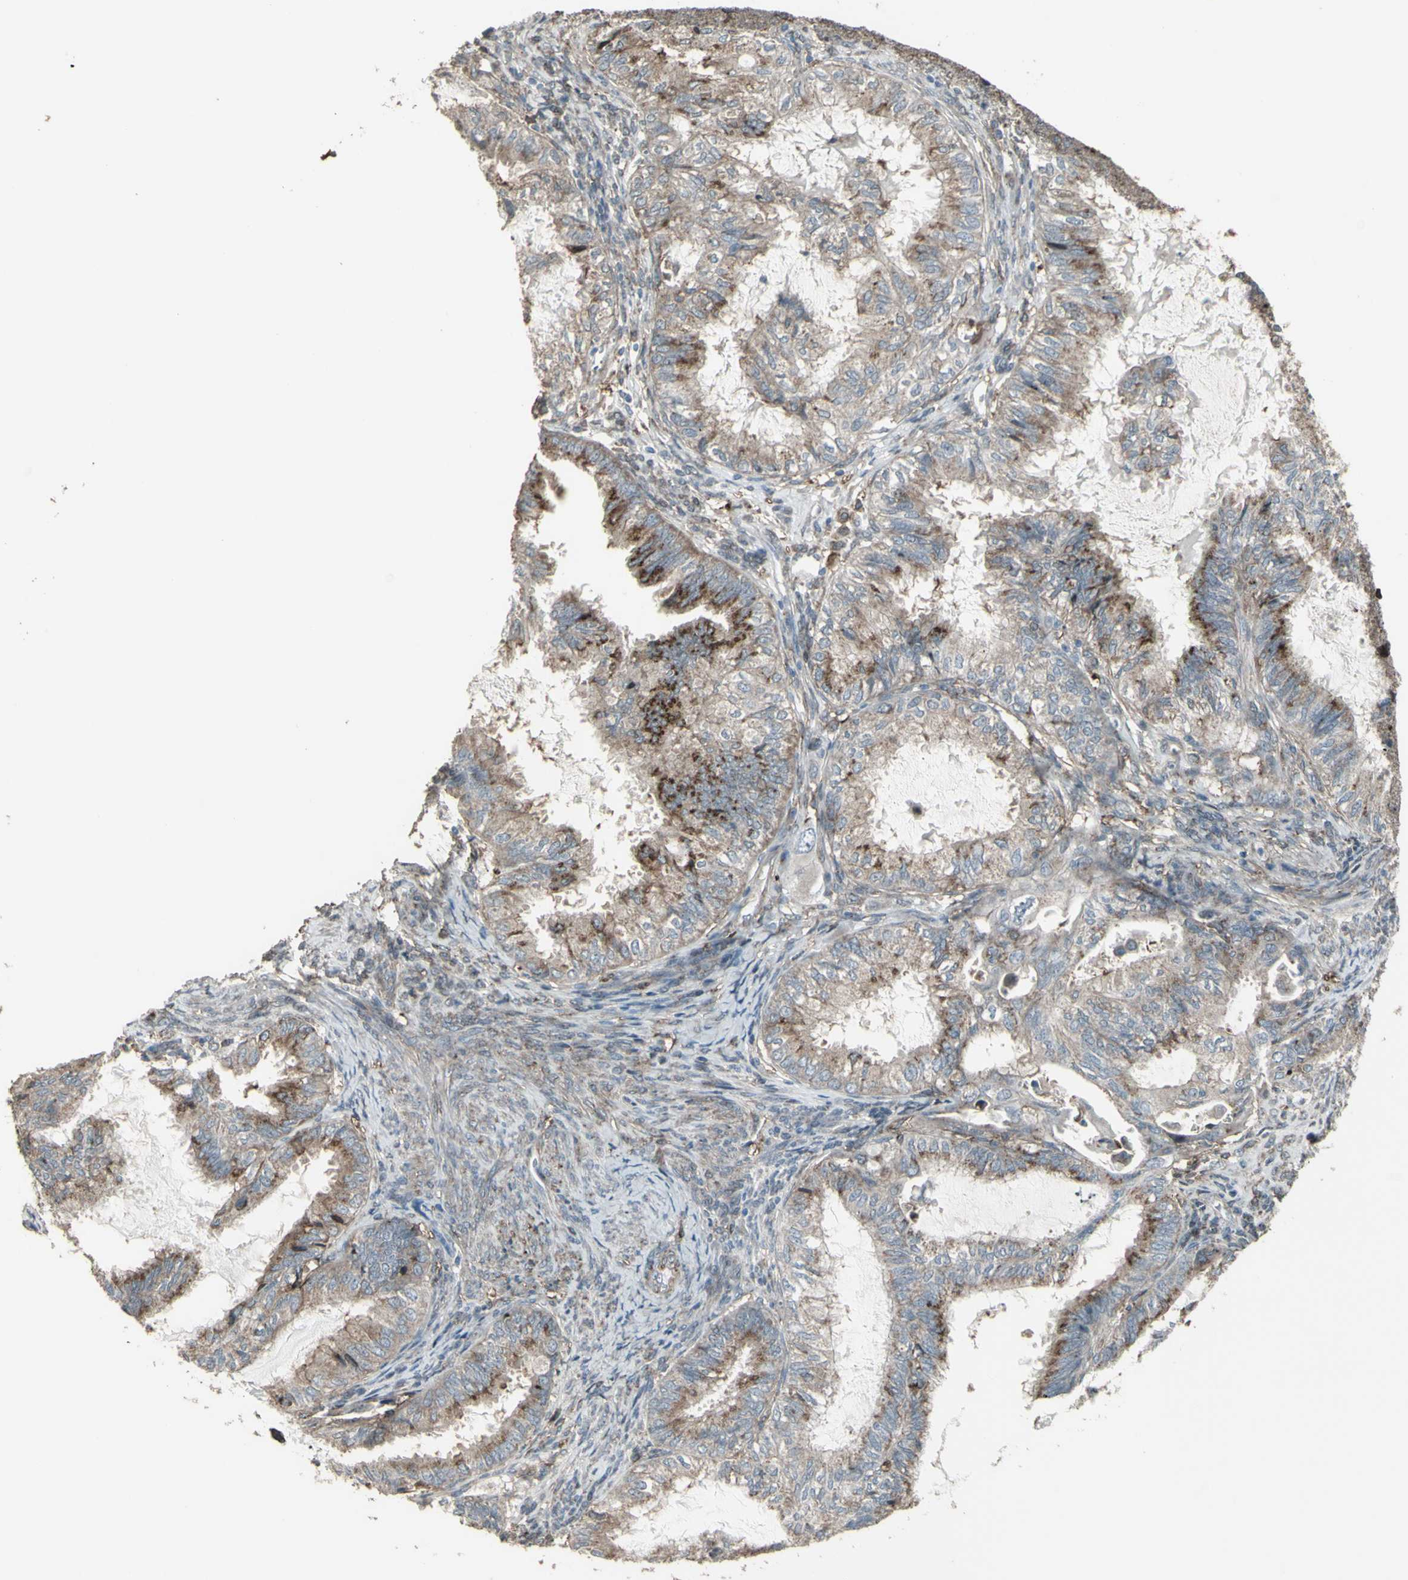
{"staining": {"intensity": "strong", "quantity": "<25%", "location": "cytoplasmic/membranous"}, "tissue": "cervical cancer", "cell_type": "Tumor cells", "image_type": "cancer", "snomed": [{"axis": "morphology", "description": "Normal tissue, NOS"}, {"axis": "morphology", "description": "Adenocarcinoma, NOS"}, {"axis": "topography", "description": "Cervix"}, {"axis": "topography", "description": "Endometrium"}], "caption": "Tumor cells exhibit strong cytoplasmic/membranous staining in approximately <25% of cells in adenocarcinoma (cervical).", "gene": "SMO", "patient": {"sex": "female", "age": 86}}